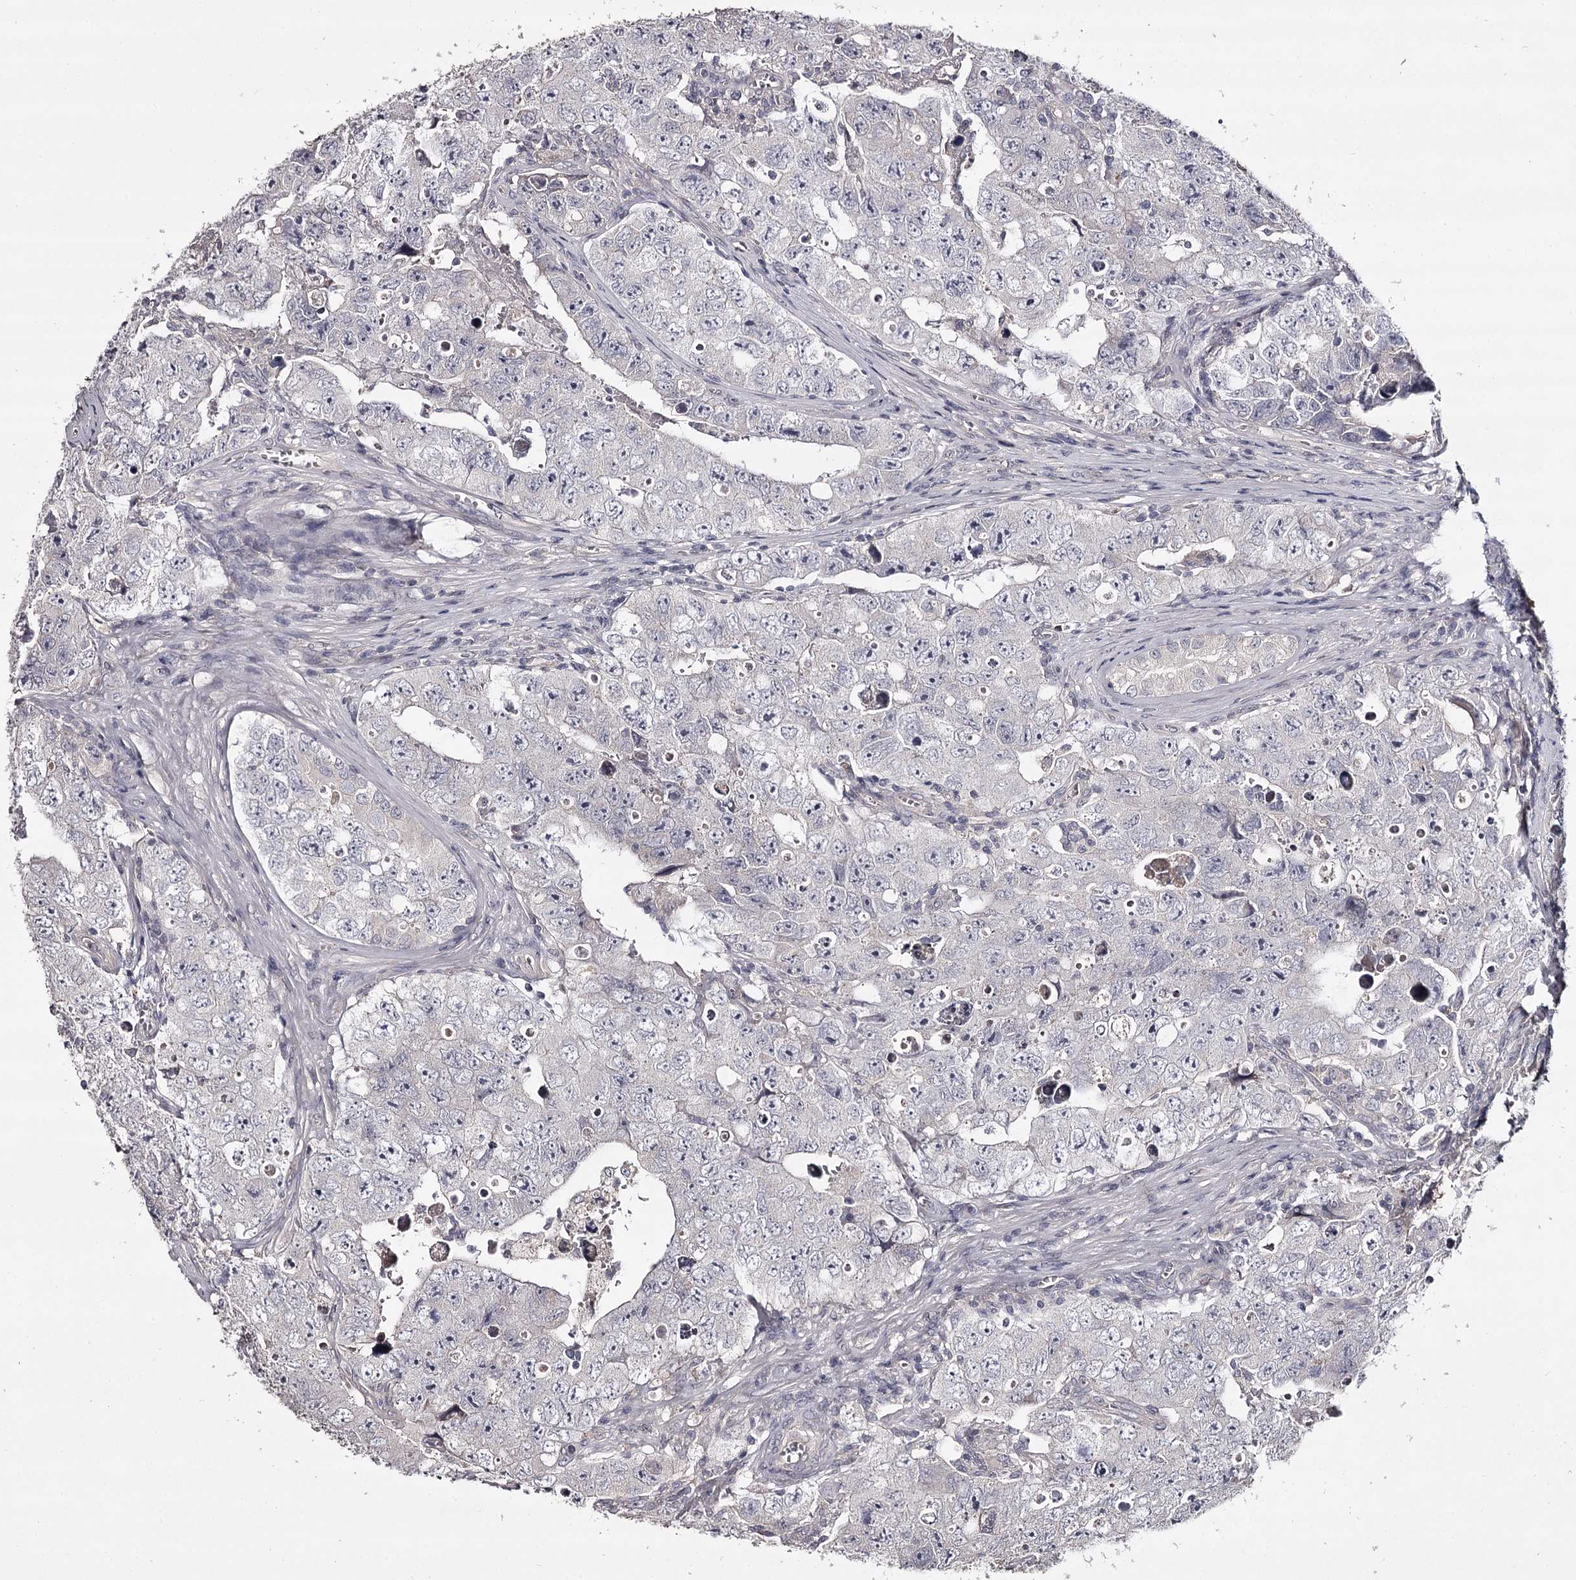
{"staining": {"intensity": "negative", "quantity": "none", "location": "none"}, "tissue": "testis cancer", "cell_type": "Tumor cells", "image_type": "cancer", "snomed": [{"axis": "morphology", "description": "Carcinoma, Embryonal, NOS"}, {"axis": "topography", "description": "Testis"}], "caption": "Immunohistochemistry of testis cancer (embryonal carcinoma) demonstrates no expression in tumor cells.", "gene": "PRM2", "patient": {"sex": "male", "age": 17}}